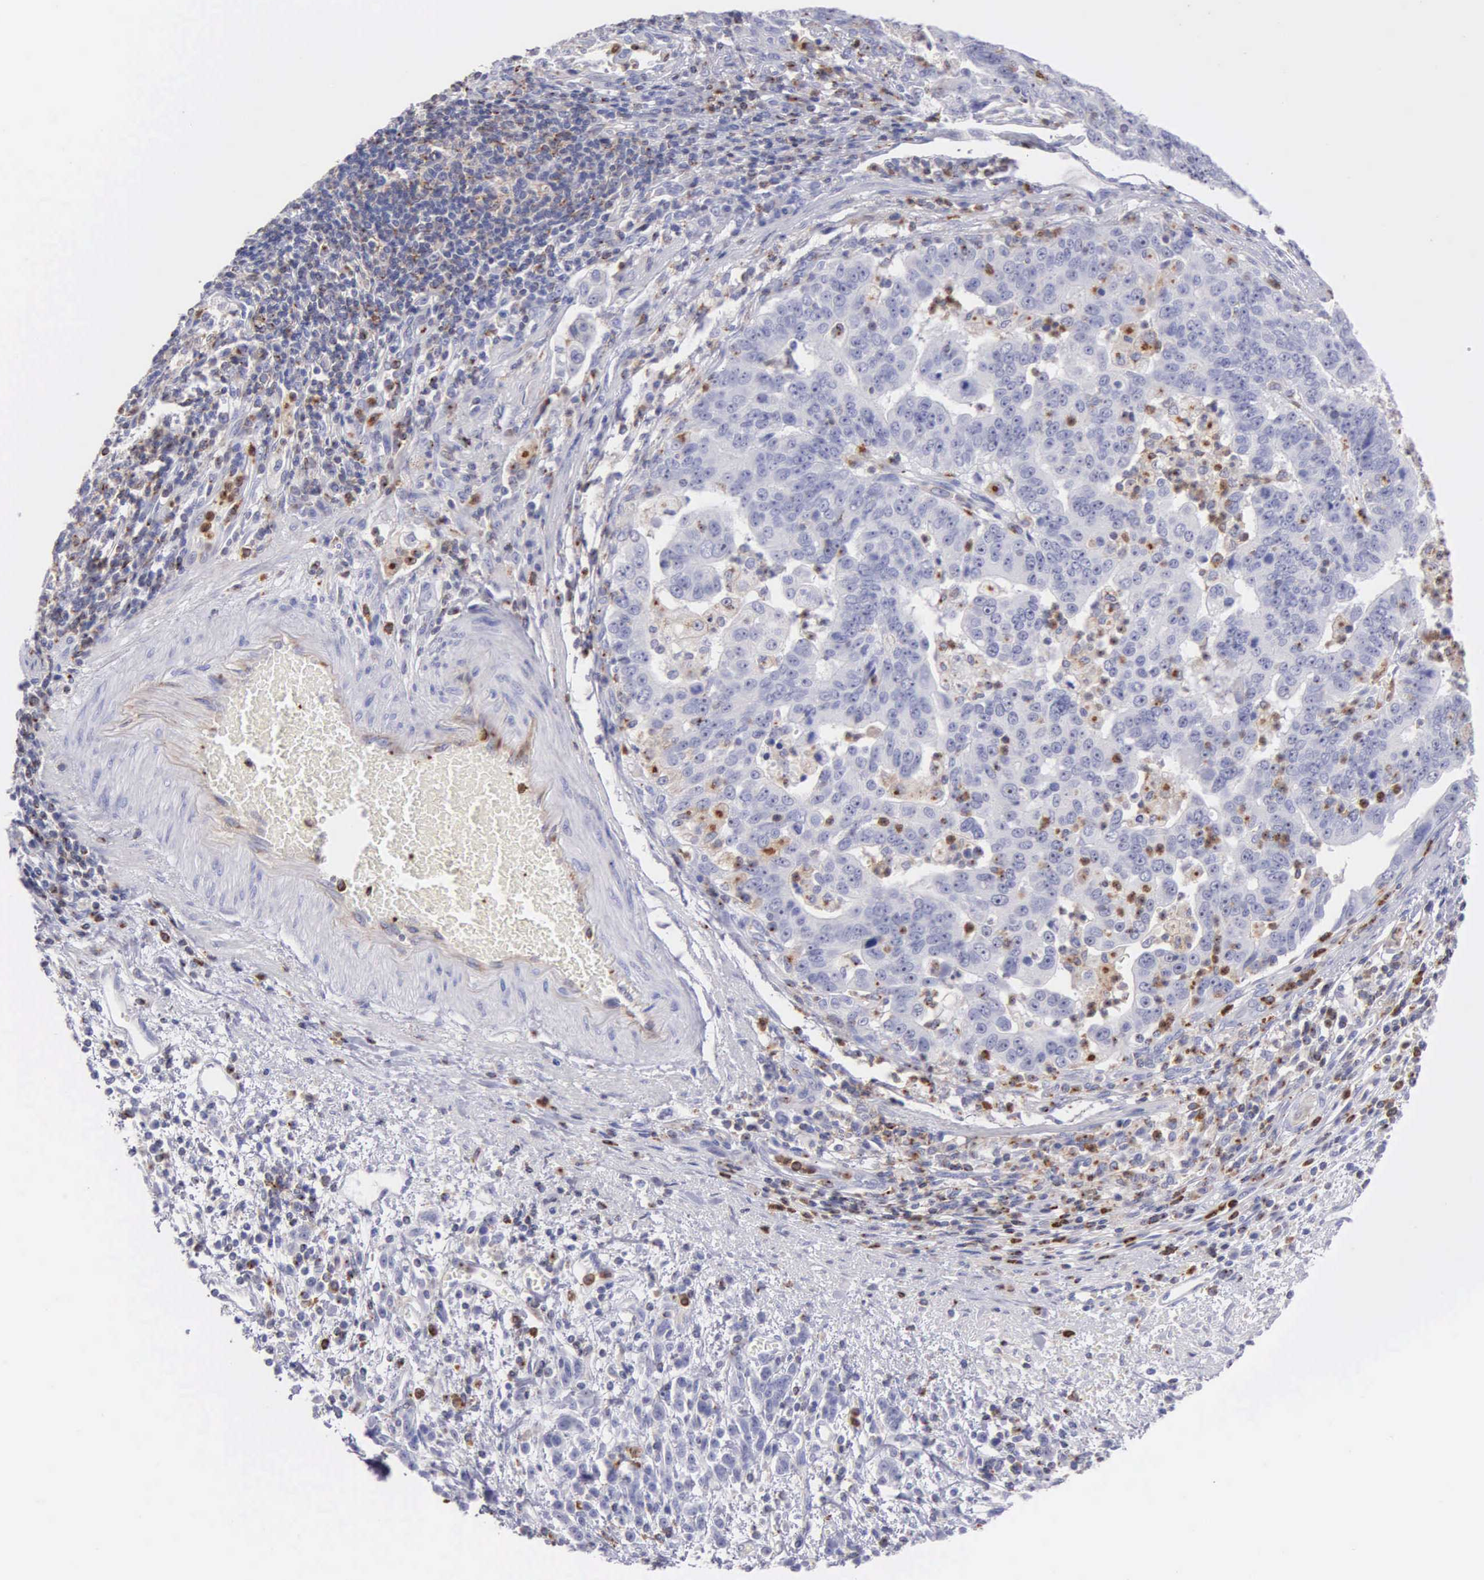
{"staining": {"intensity": "negative", "quantity": "none", "location": "none"}, "tissue": "stomach cancer", "cell_type": "Tumor cells", "image_type": "cancer", "snomed": [{"axis": "morphology", "description": "Adenocarcinoma, NOS"}, {"axis": "topography", "description": "Stomach, upper"}], "caption": "Human stomach cancer (adenocarcinoma) stained for a protein using immunohistochemistry (IHC) exhibits no staining in tumor cells.", "gene": "SRGN", "patient": {"sex": "female", "age": 50}}